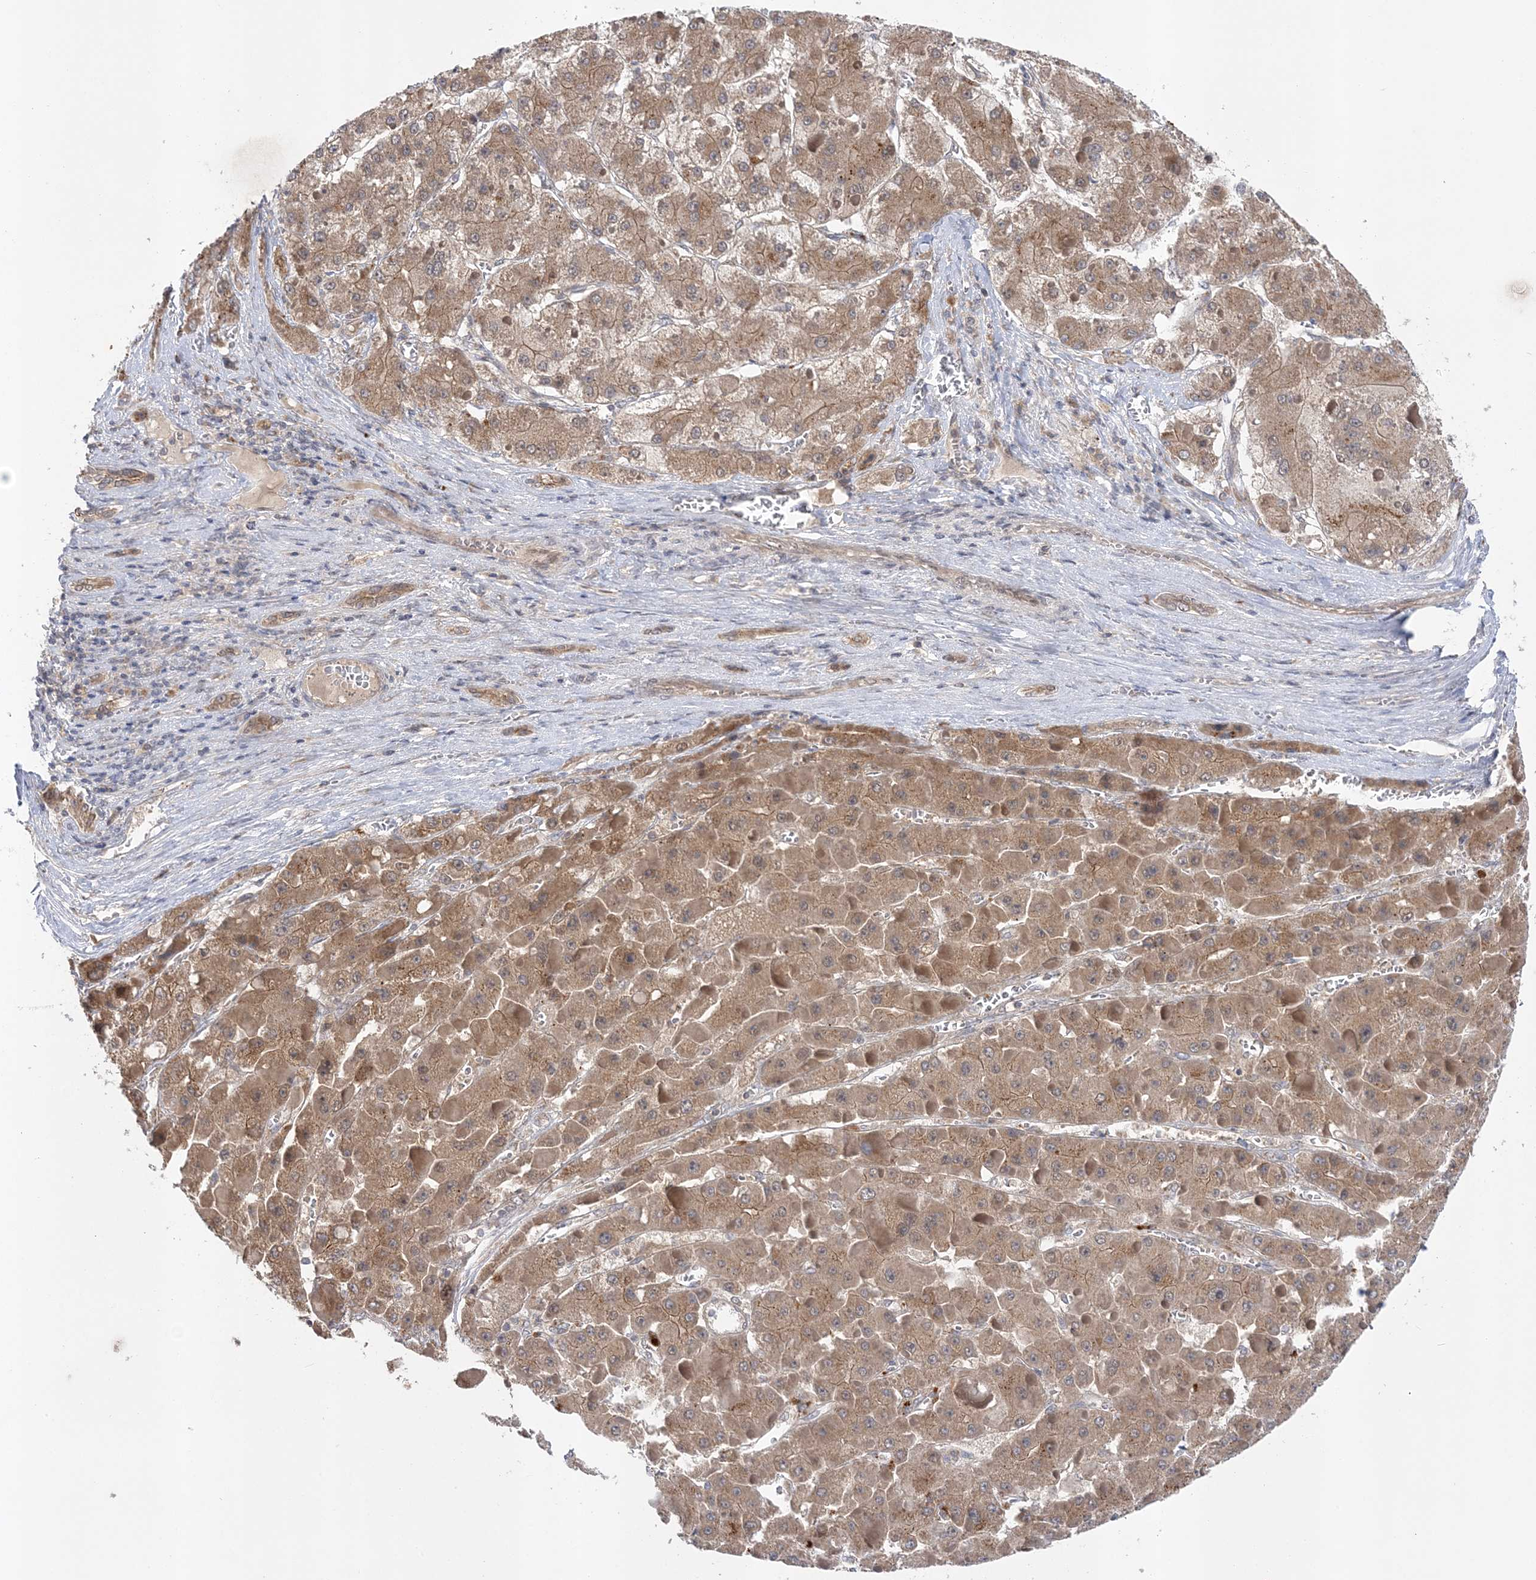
{"staining": {"intensity": "moderate", "quantity": ">75%", "location": "cytoplasmic/membranous"}, "tissue": "liver cancer", "cell_type": "Tumor cells", "image_type": "cancer", "snomed": [{"axis": "morphology", "description": "Carcinoma, Hepatocellular, NOS"}, {"axis": "topography", "description": "Liver"}], "caption": "Immunohistochemical staining of human liver cancer demonstrates moderate cytoplasmic/membranous protein staining in approximately >75% of tumor cells. (DAB IHC with brightfield microscopy, high magnification).", "gene": "MMADHC", "patient": {"sex": "female", "age": 73}}